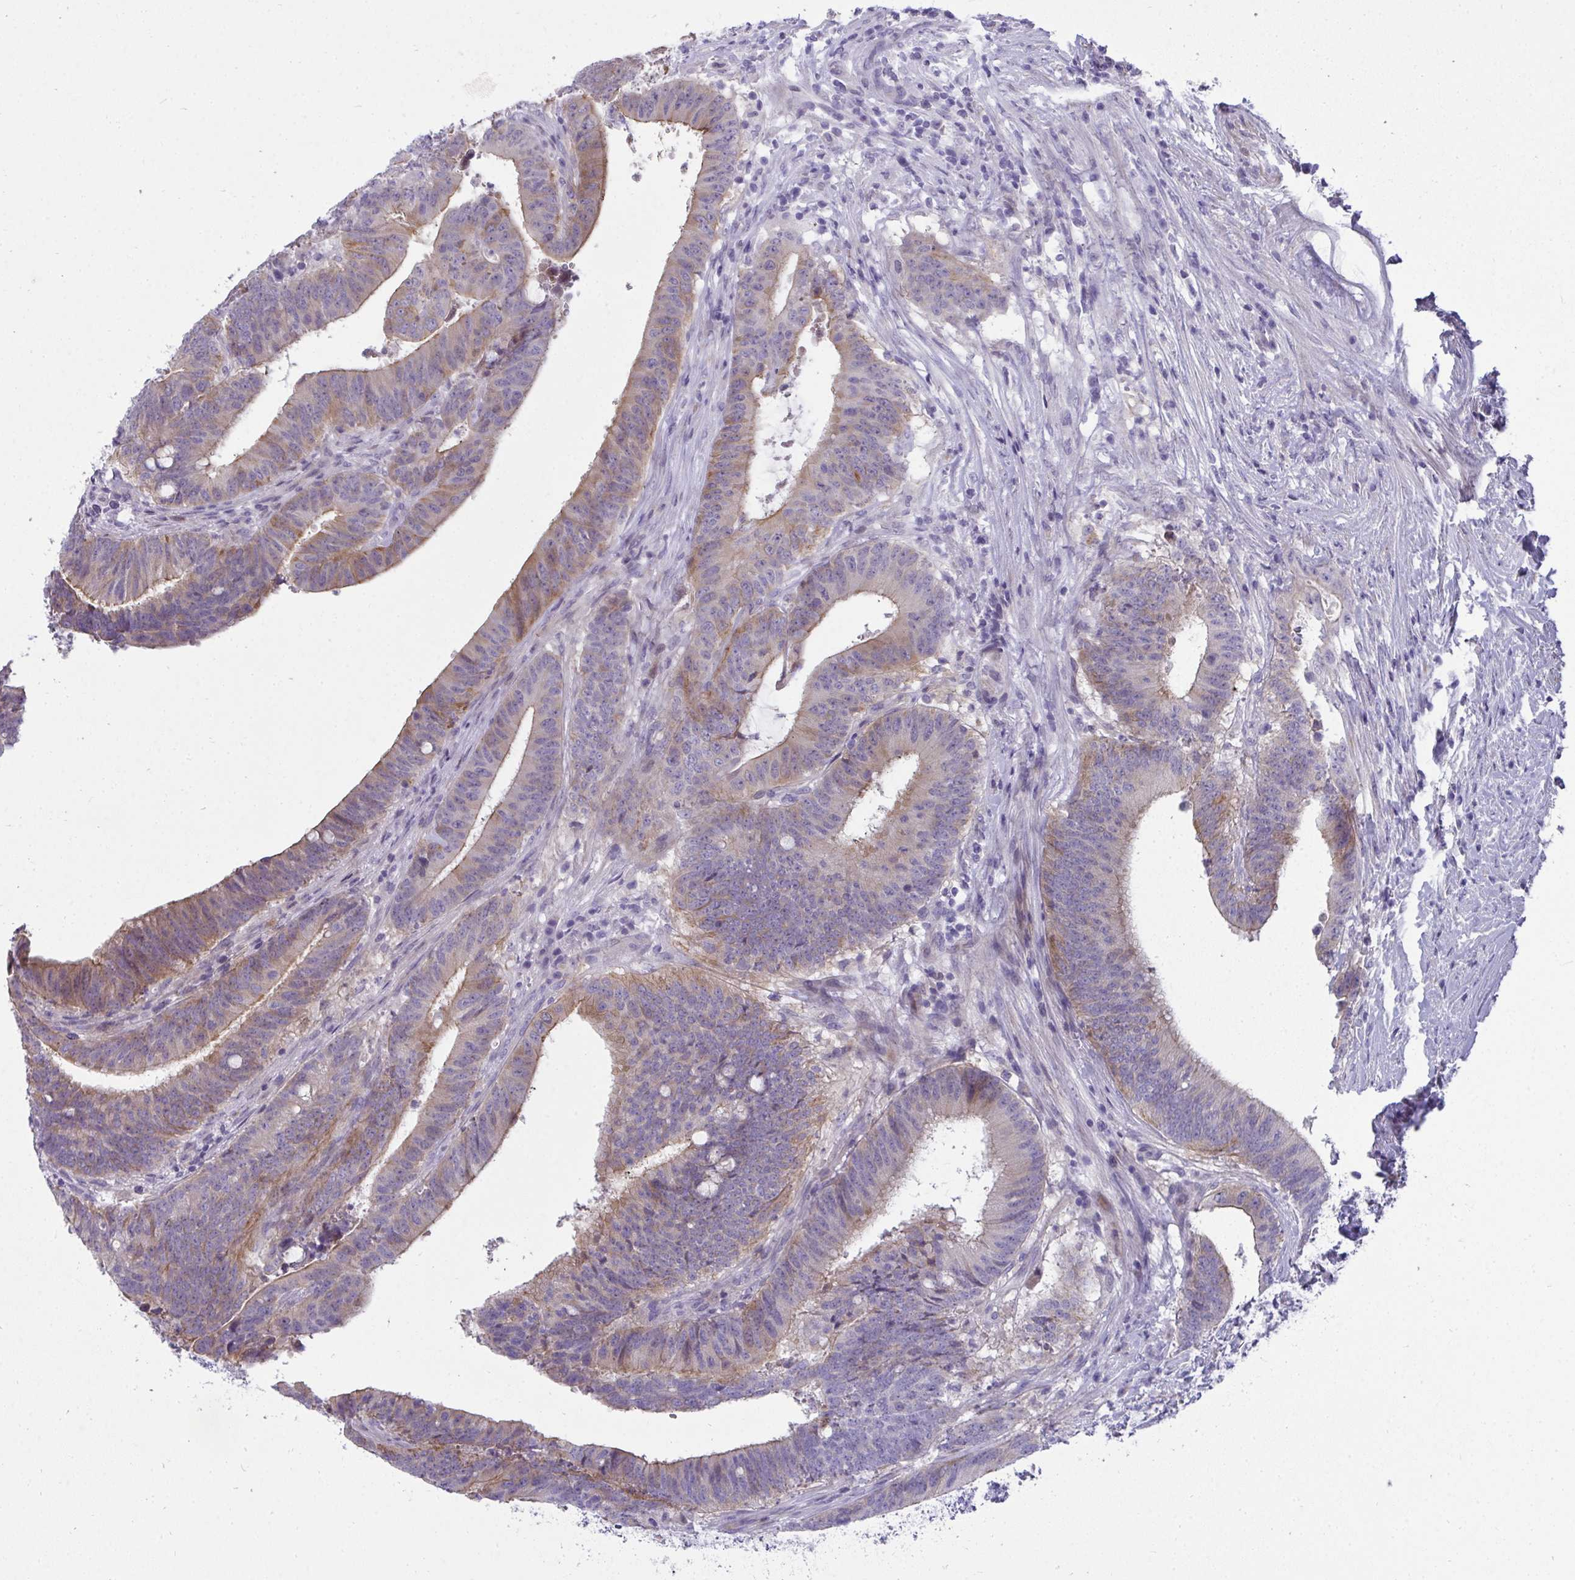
{"staining": {"intensity": "weak", "quantity": "25%-75%", "location": "cytoplasmic/membranous"}, "tissue": "colorectal cancer", "cell_type": "Tumor cells", "image_type": "cancer", "snomed": [{"axis": "morphology", "description": "Adenocarcinoma, NOS"}, {"axis": "topography", "description": "Colon"}], "caption": "An immunohistochemistry (IHC) image of neoplastic tissue is shown. Protein staining in brown shows weak cytoplasmic/membranous positivity in adenocarcinoma (colorectal) within tumor cells. The protein of interest is stained brown, and the nuclei are stained in blue (DAB (3,3'-diaminobenzidine) IHC with brightfield microscopy, high magnification).", "gene": "AK5", "patient": {"sex": "female", "age": 43}}